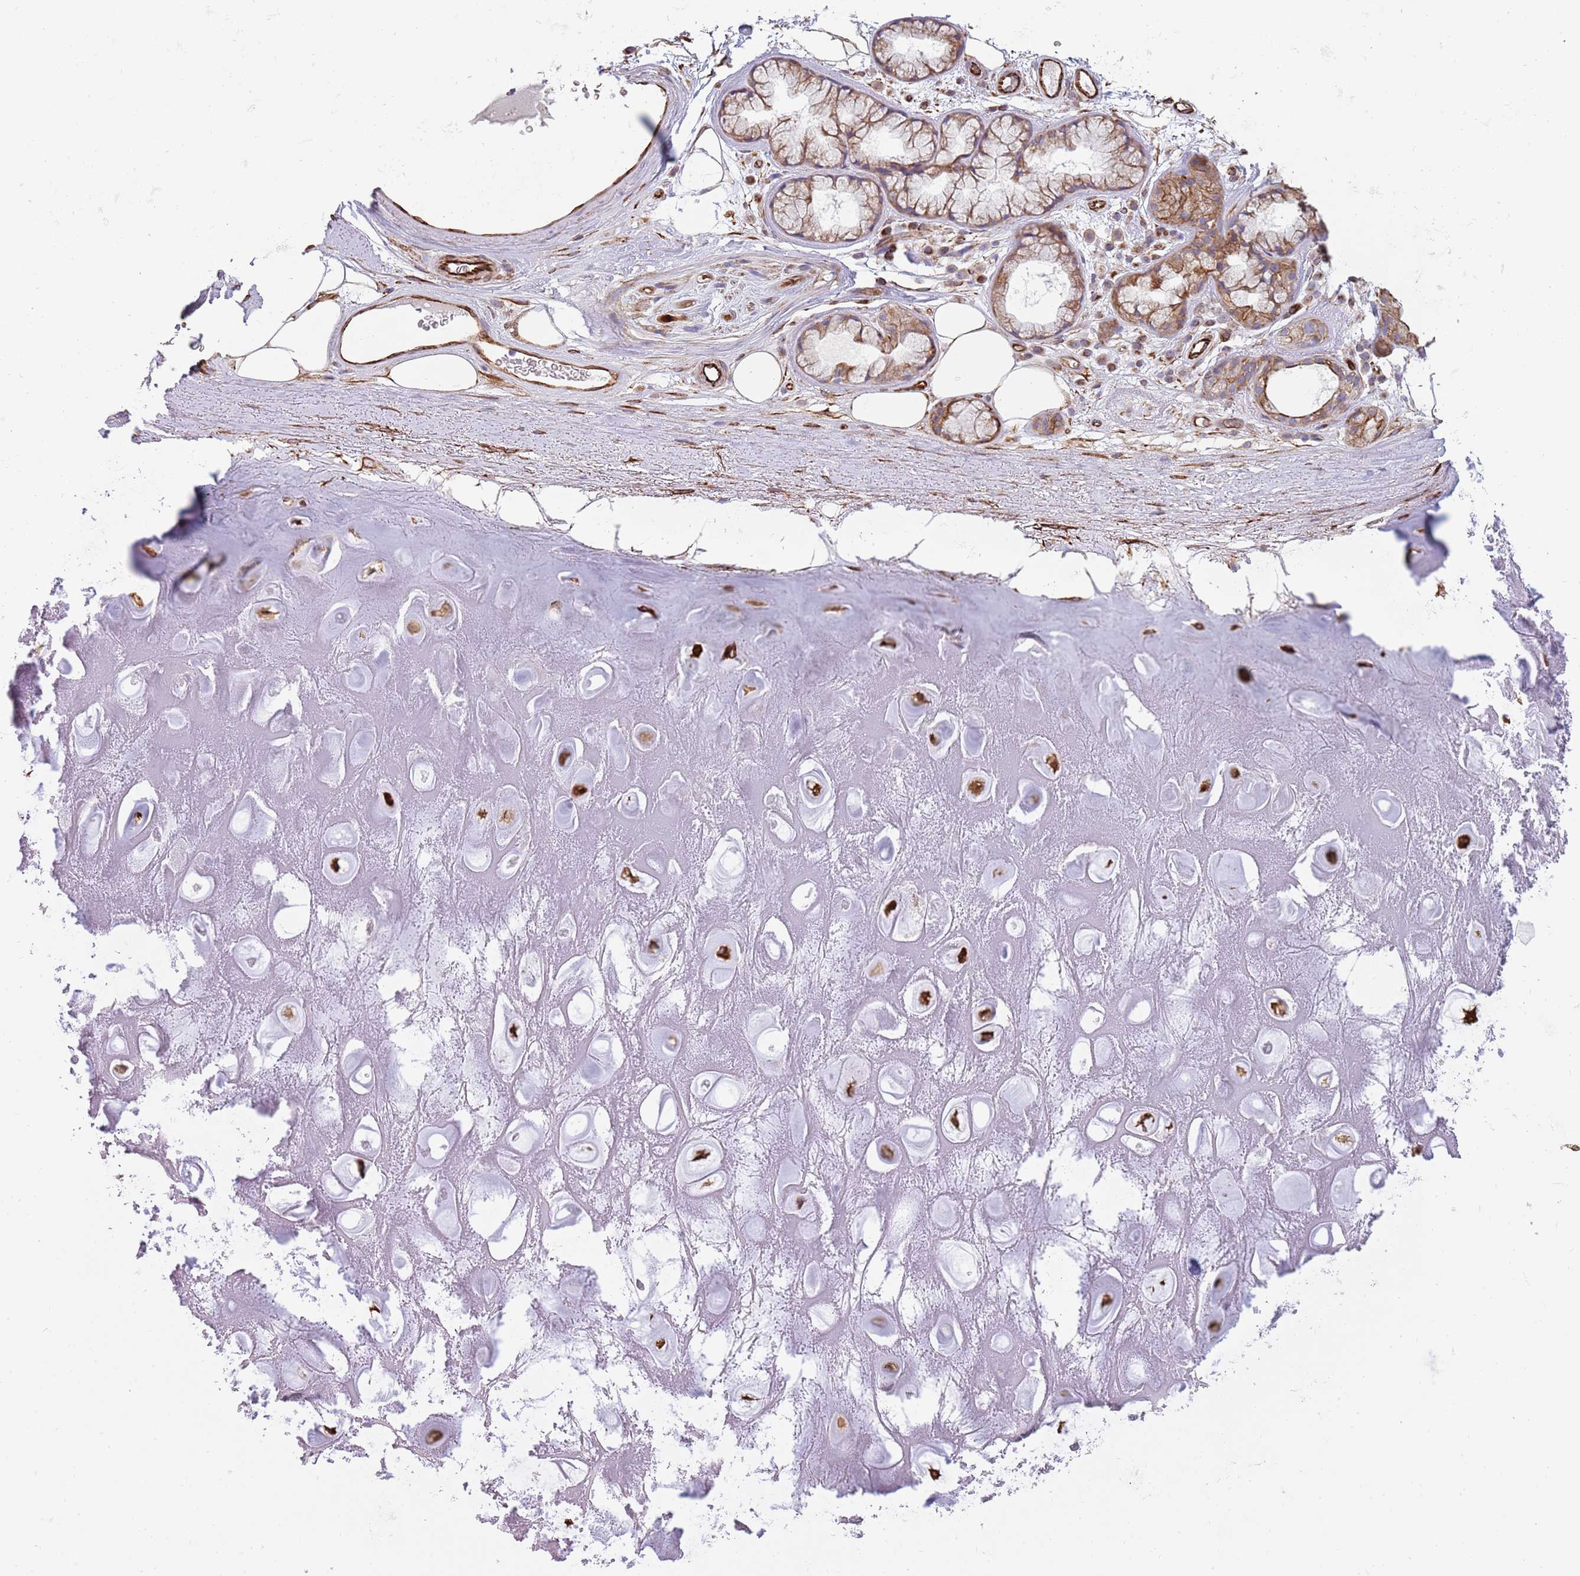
{"staining": {"intensity": "negative", "quantity": "none", "location": "none"}, "tissue": "adipose tissue", "cell_type": "Adipocytes", "image_type": "normal", "snomed": [{"axis": "morphology", "description": "Normal tissue, NOS"}, {"axis": "topography", "description": "Cartilage tissue"}], "caption": "Adipose tissue stained for a protein using immunohistochemistry (IHC) exhibits no positivity adipocytes.", "gene": "MOGAT1", "patient": {"sex": "male", "age": 81}}